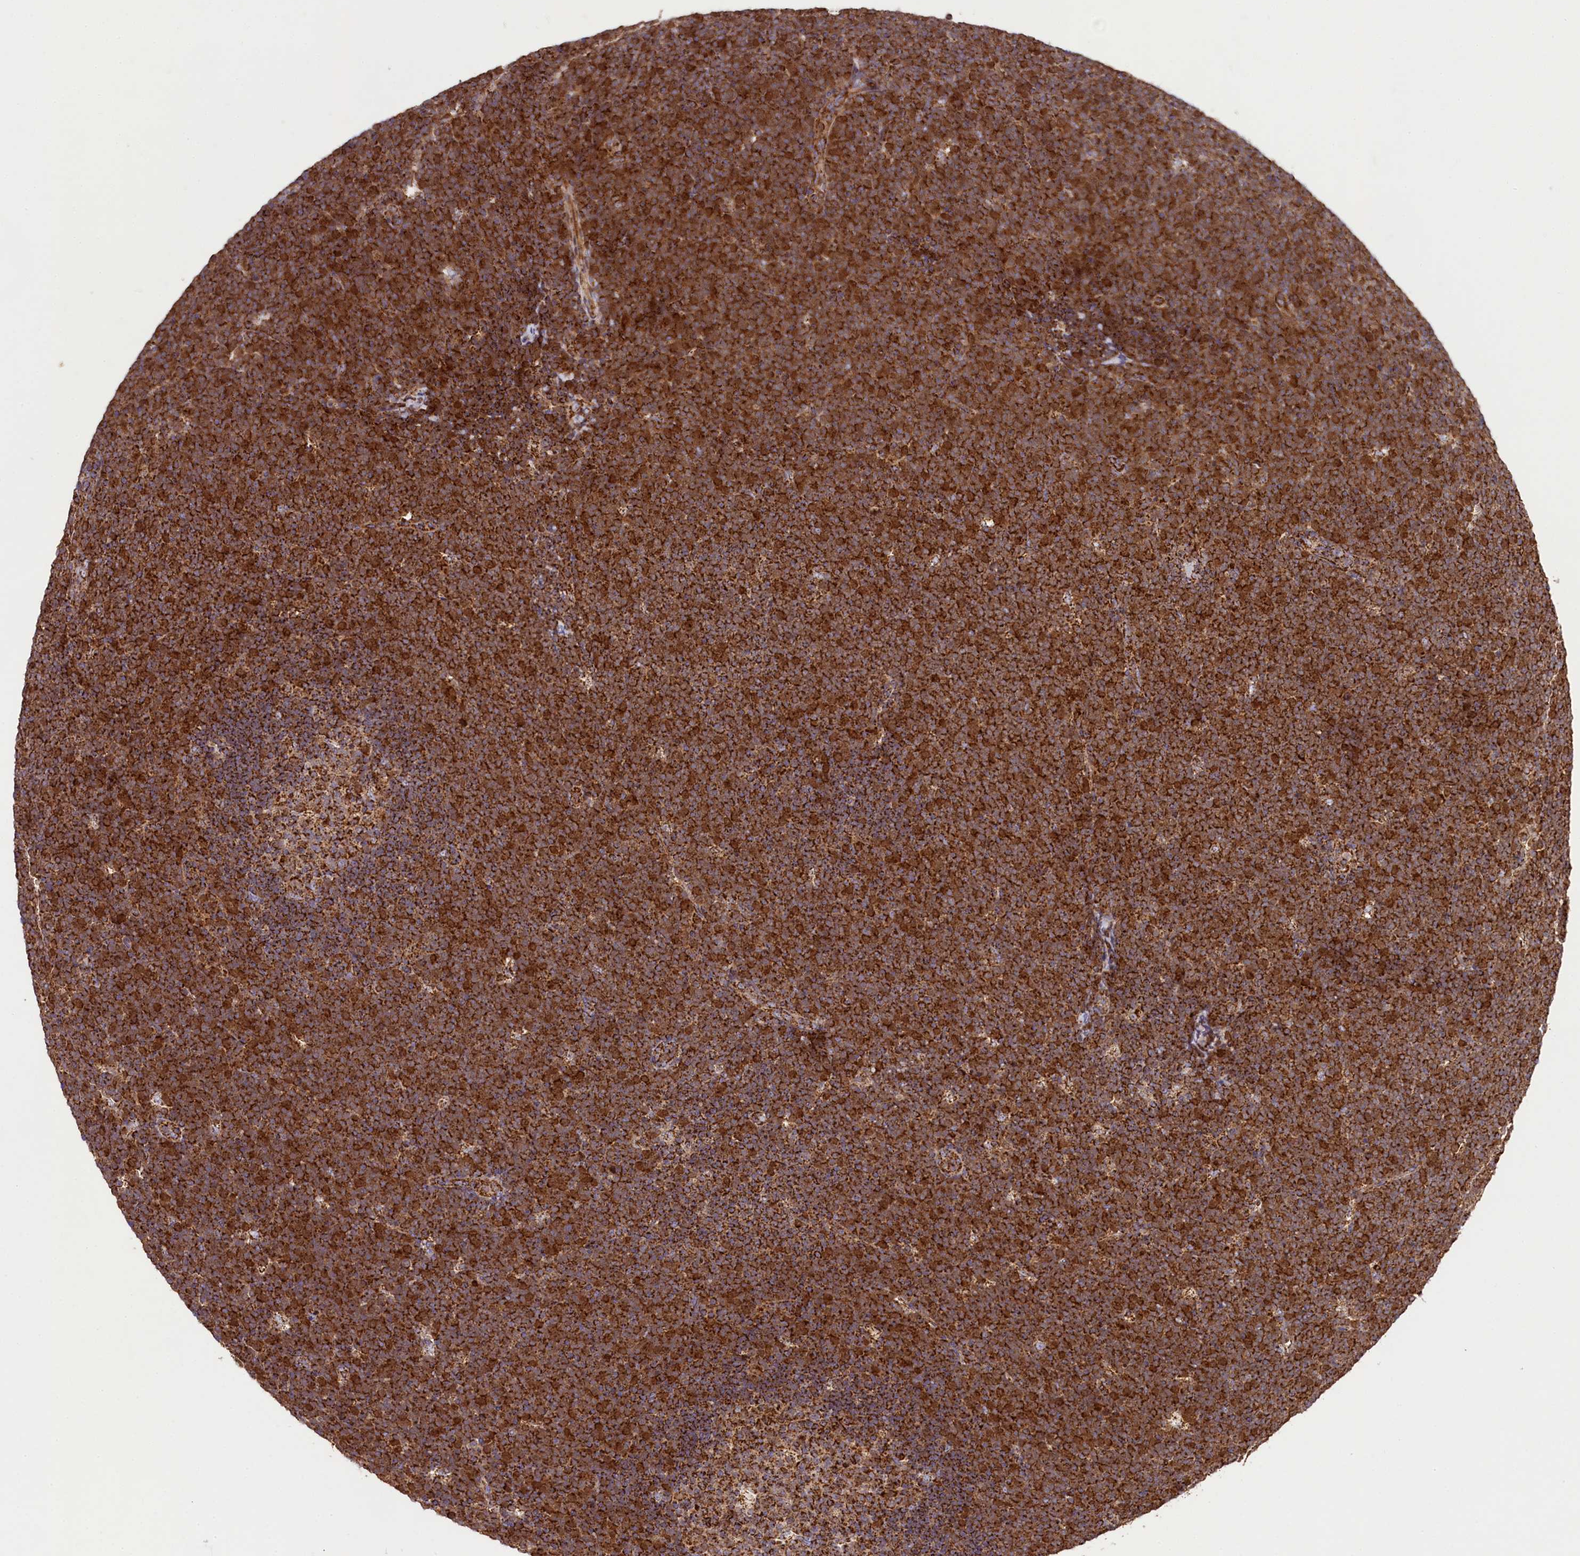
{"staining": {"intensity": "strong", "quantity": ">75%", "location": "cytoplasmic/membranous"}, "tissue": "lymphoma", "cell_type": "Tumor cells", "image_type": "cancer", "snomed": [{"axis": "morphology", "description": "Malignant lymphoma, non-Hodgkin's type, High grade"}, {"axis": "topography", "description": "Lymph node"}], "caption": "Lymphoma stained for a protein displays strong cytoplasmic/membranous positivity in tumor cells.", "gene": "CLYBL", "patient": {"sex": "male", "age": 13}}